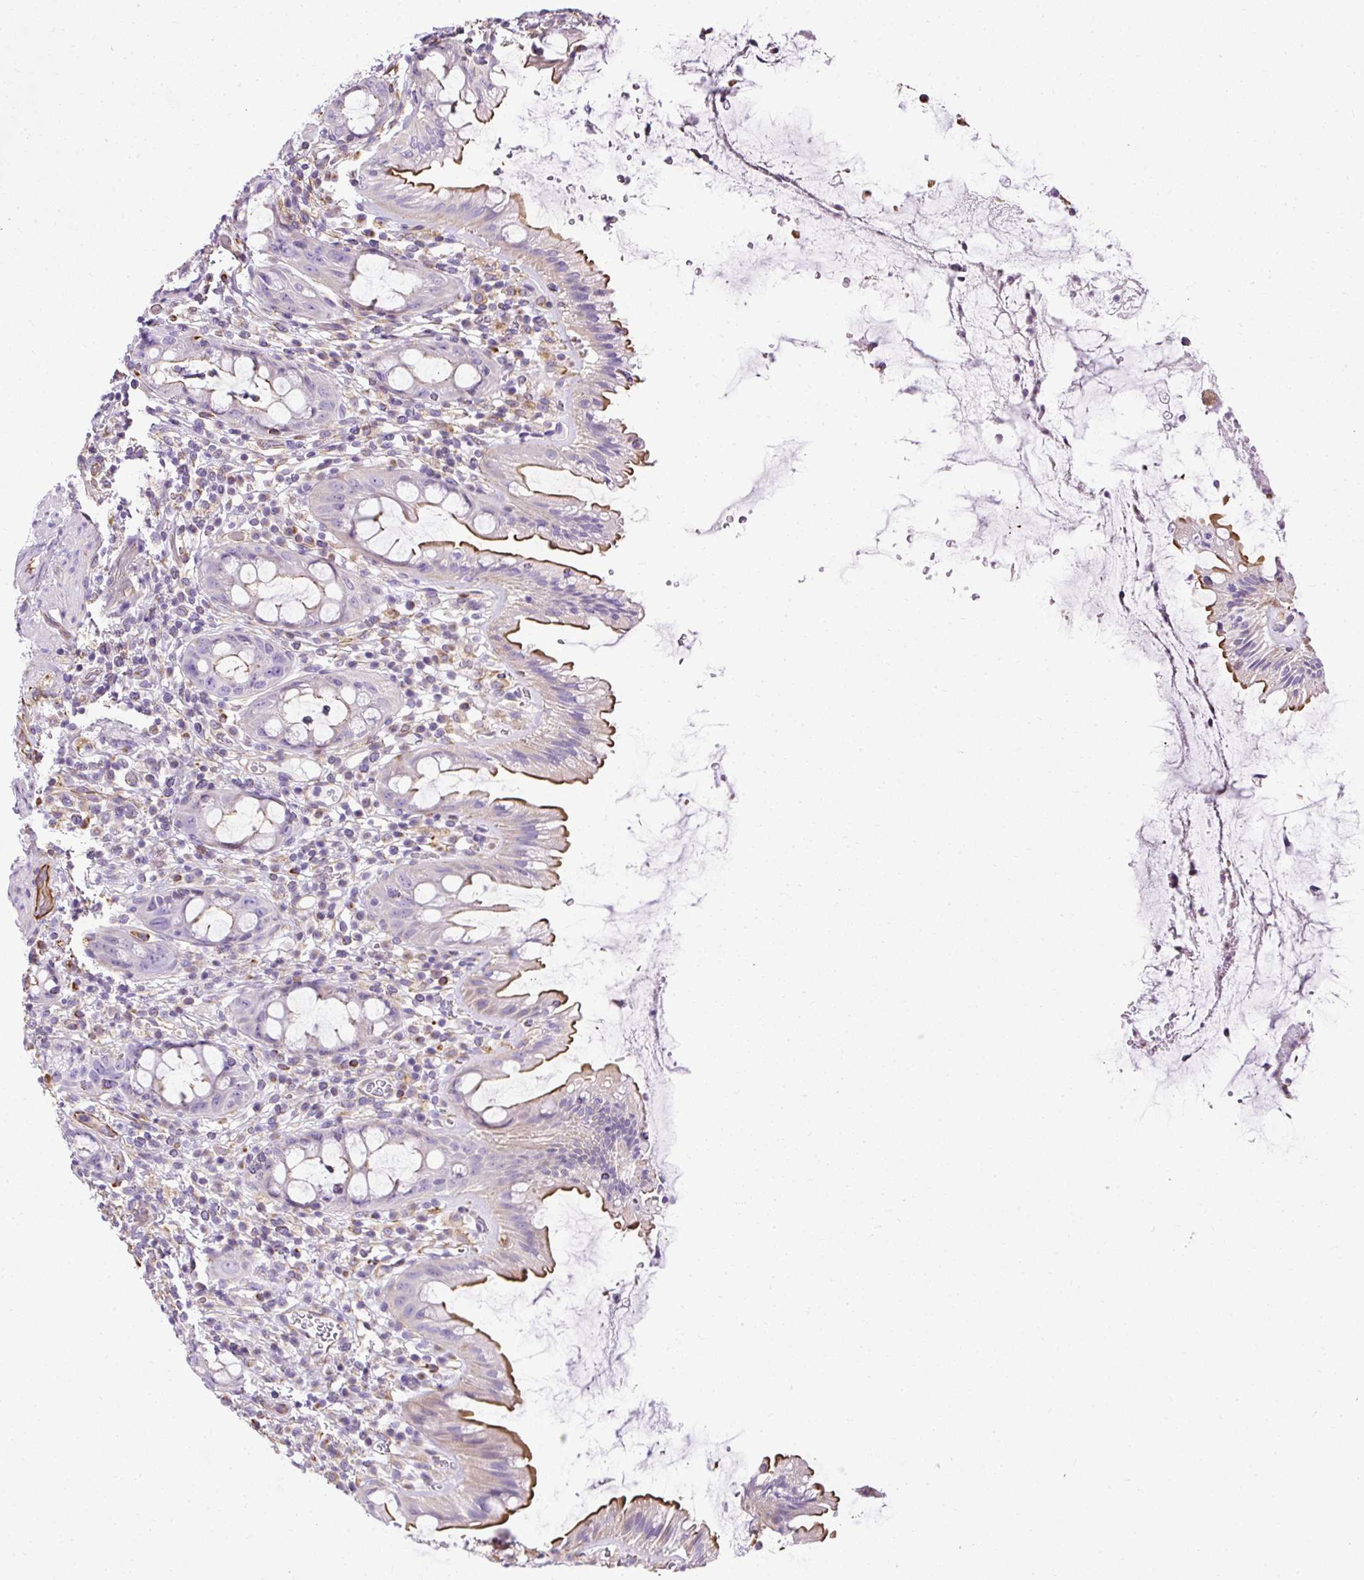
{"staining": {"intensity": "moderate", "quantity": "25%-75%", "location": "cytoplasmic/membranous"}, "tissue": "rectum", "cell_type": "Glandular cells", "image_type": "normal", "snomed": [{"axis": "morphology", "description": "Normal tissue, NOS"}, {"axis": "topography", "description": "Rectum"}], "caption": "Glandular cells show moderate cytoplasmic/membranous staining in approximately 25%-75% of cells in benign rectum.", "gene": "PLS1", "patient": {"sex": "female", "age": 57}}